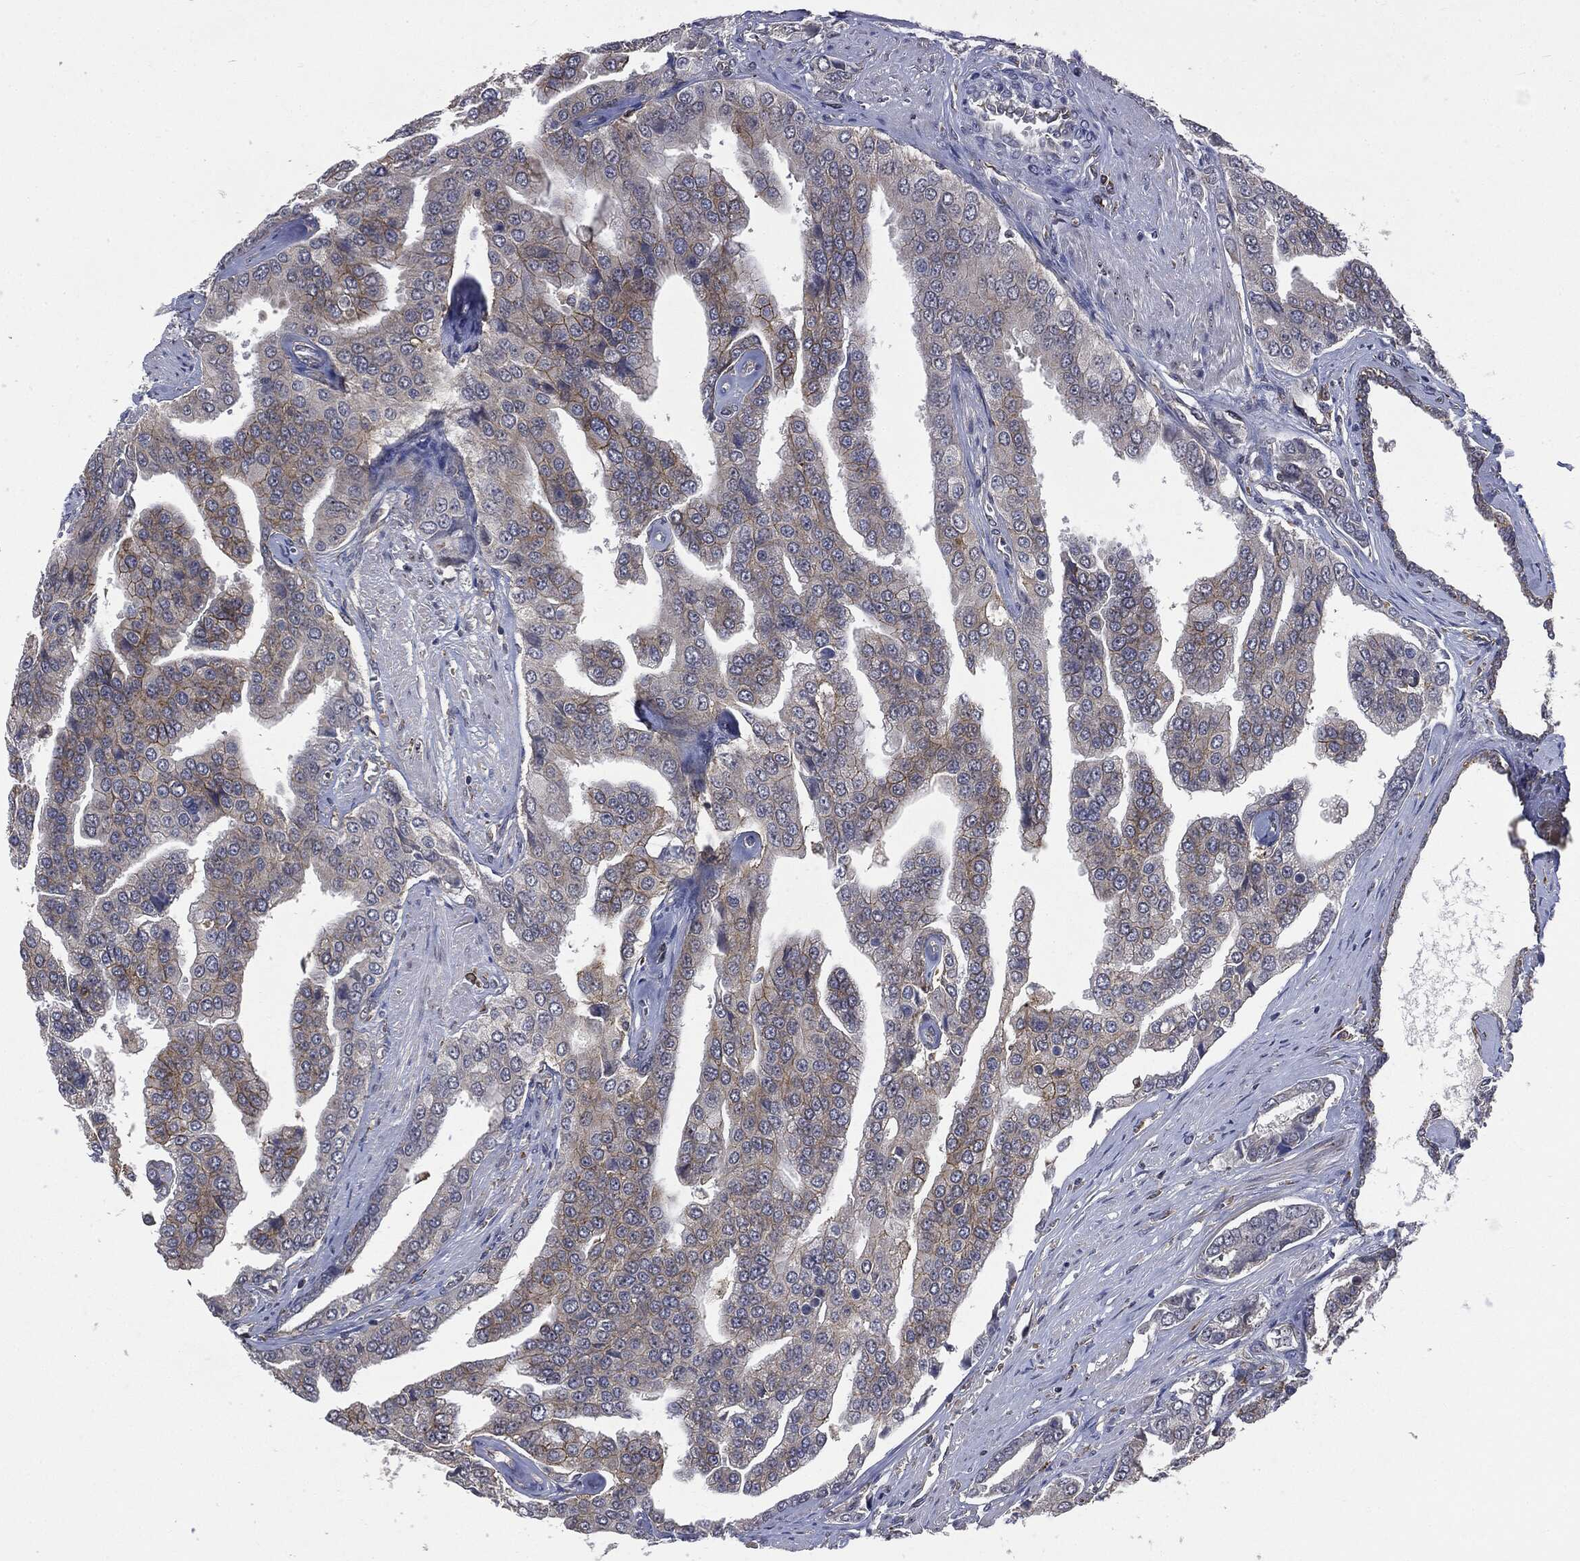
{"staining": {"intensity": "moderate", "quantity": "<25%", "location": "cytoplasmic/membranous"}, "tissue": "prostate cancer", "cell_type": "Tumor cells", "image_type": "cancer", "snomed": [{"axis": "morphology", "description": "Adenocarcinoma, NOS"}, {"axis": "topography", "description": "Prostate and seminal vesicle, NOS"}, {"axis": "topography", "description": "Prostate"}], "caption": "High-magnification brightfield microscopy of prostate cancer stained with DAB (brown) and counterstained with hematoxylin (blue). tumor cells exhibit moderate cytoplasmic/membranous expression is present in about<25% of cells.", "gene": "TRMT1L", "patient": {"sex": "male", "age": 69}}